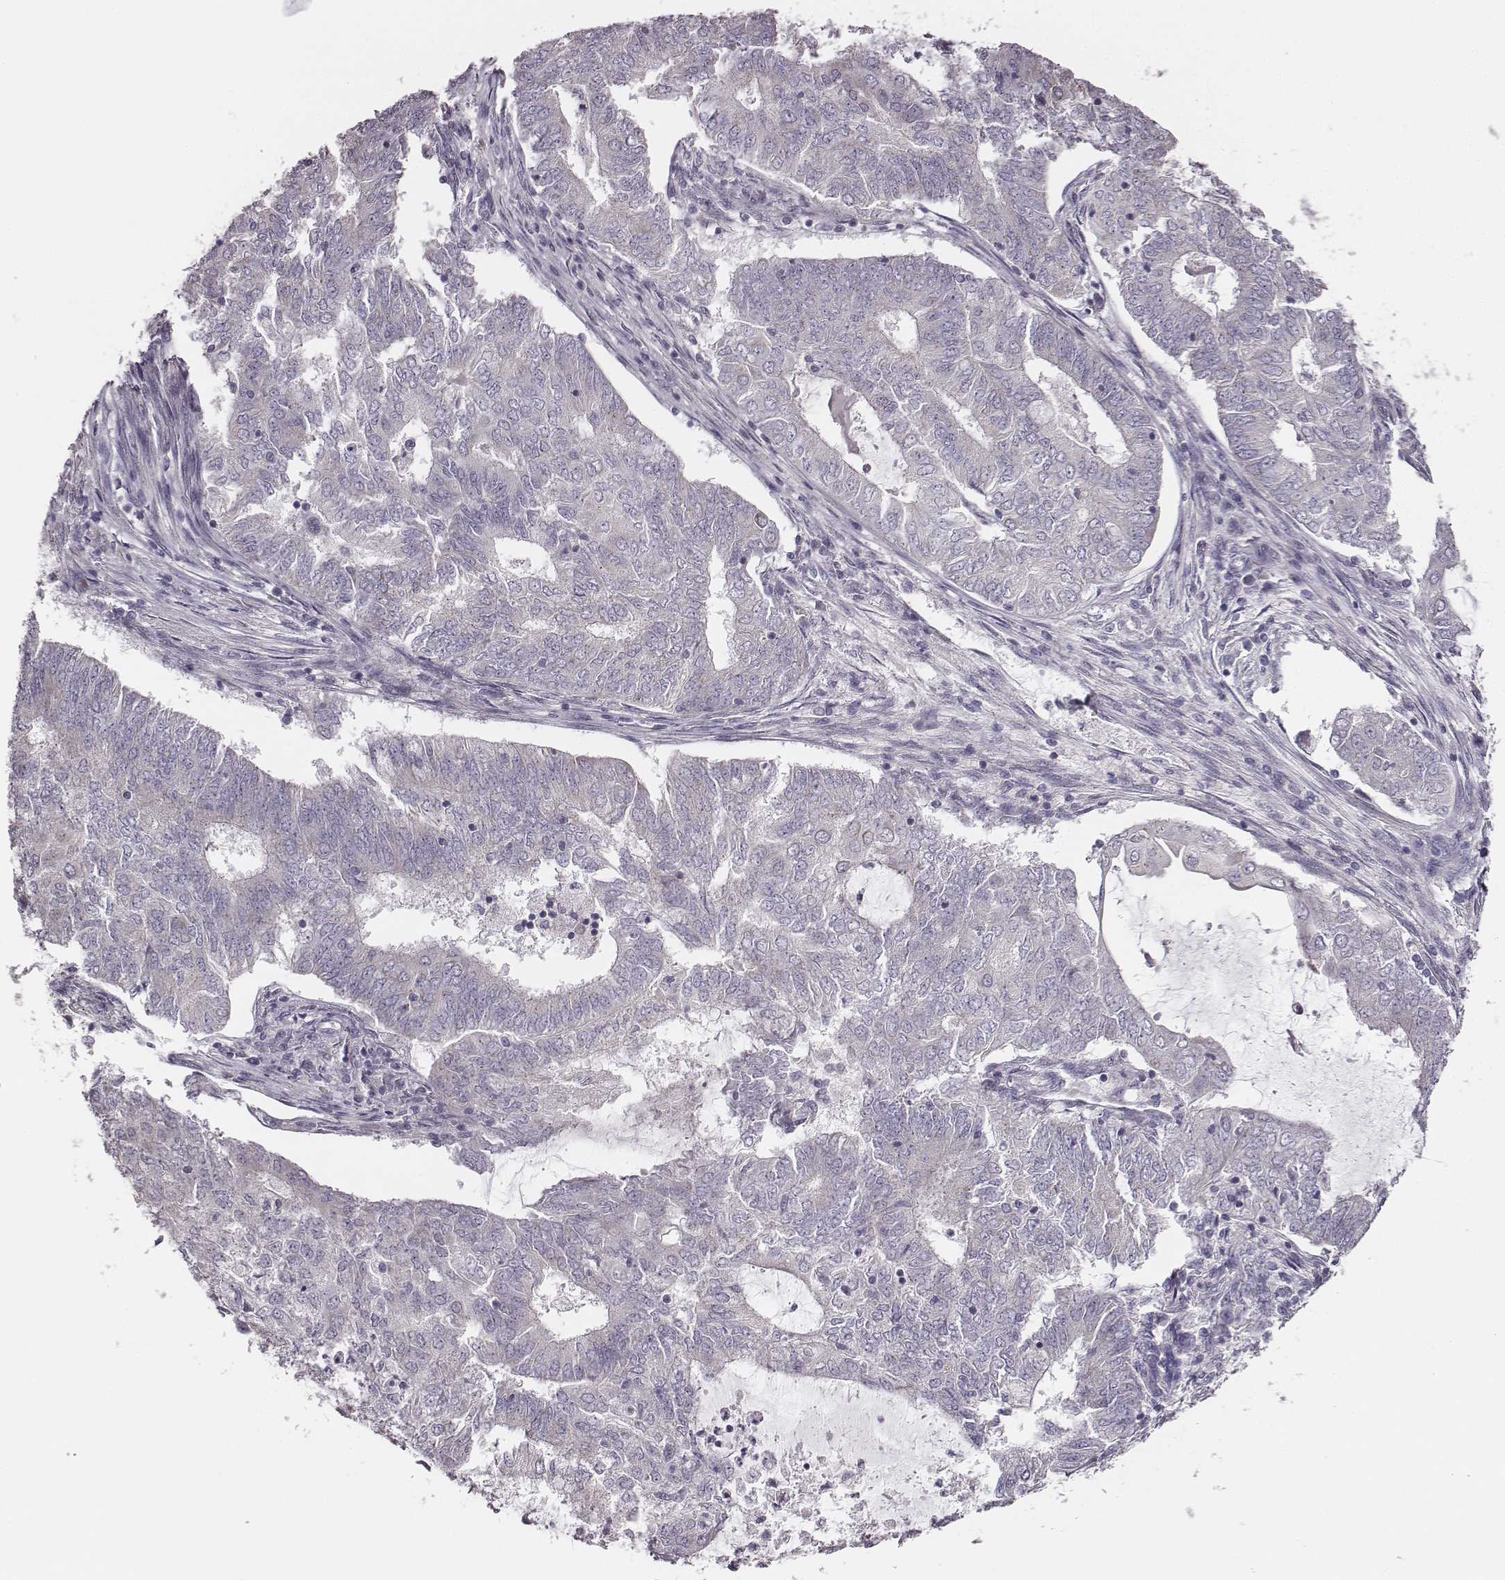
{"staining": {"intensity": "negative", "quantity": "none", "location": "none"}, "tissue": "endometrial cancer", "cell_type": "Tumor cells", "image_type": "cancer", "snomed": [{"axis": "morphology", "description": "Adenocarcinoma, NOS"}, {"axis": "topography", "description": "Endometrium"}], "caption": "A micrograph of human adenocarcinoma (endometrial) is negative for staining in tumor cells.", "gene": "UBL4B", "patient": {"sex": "female", "age": 62}}